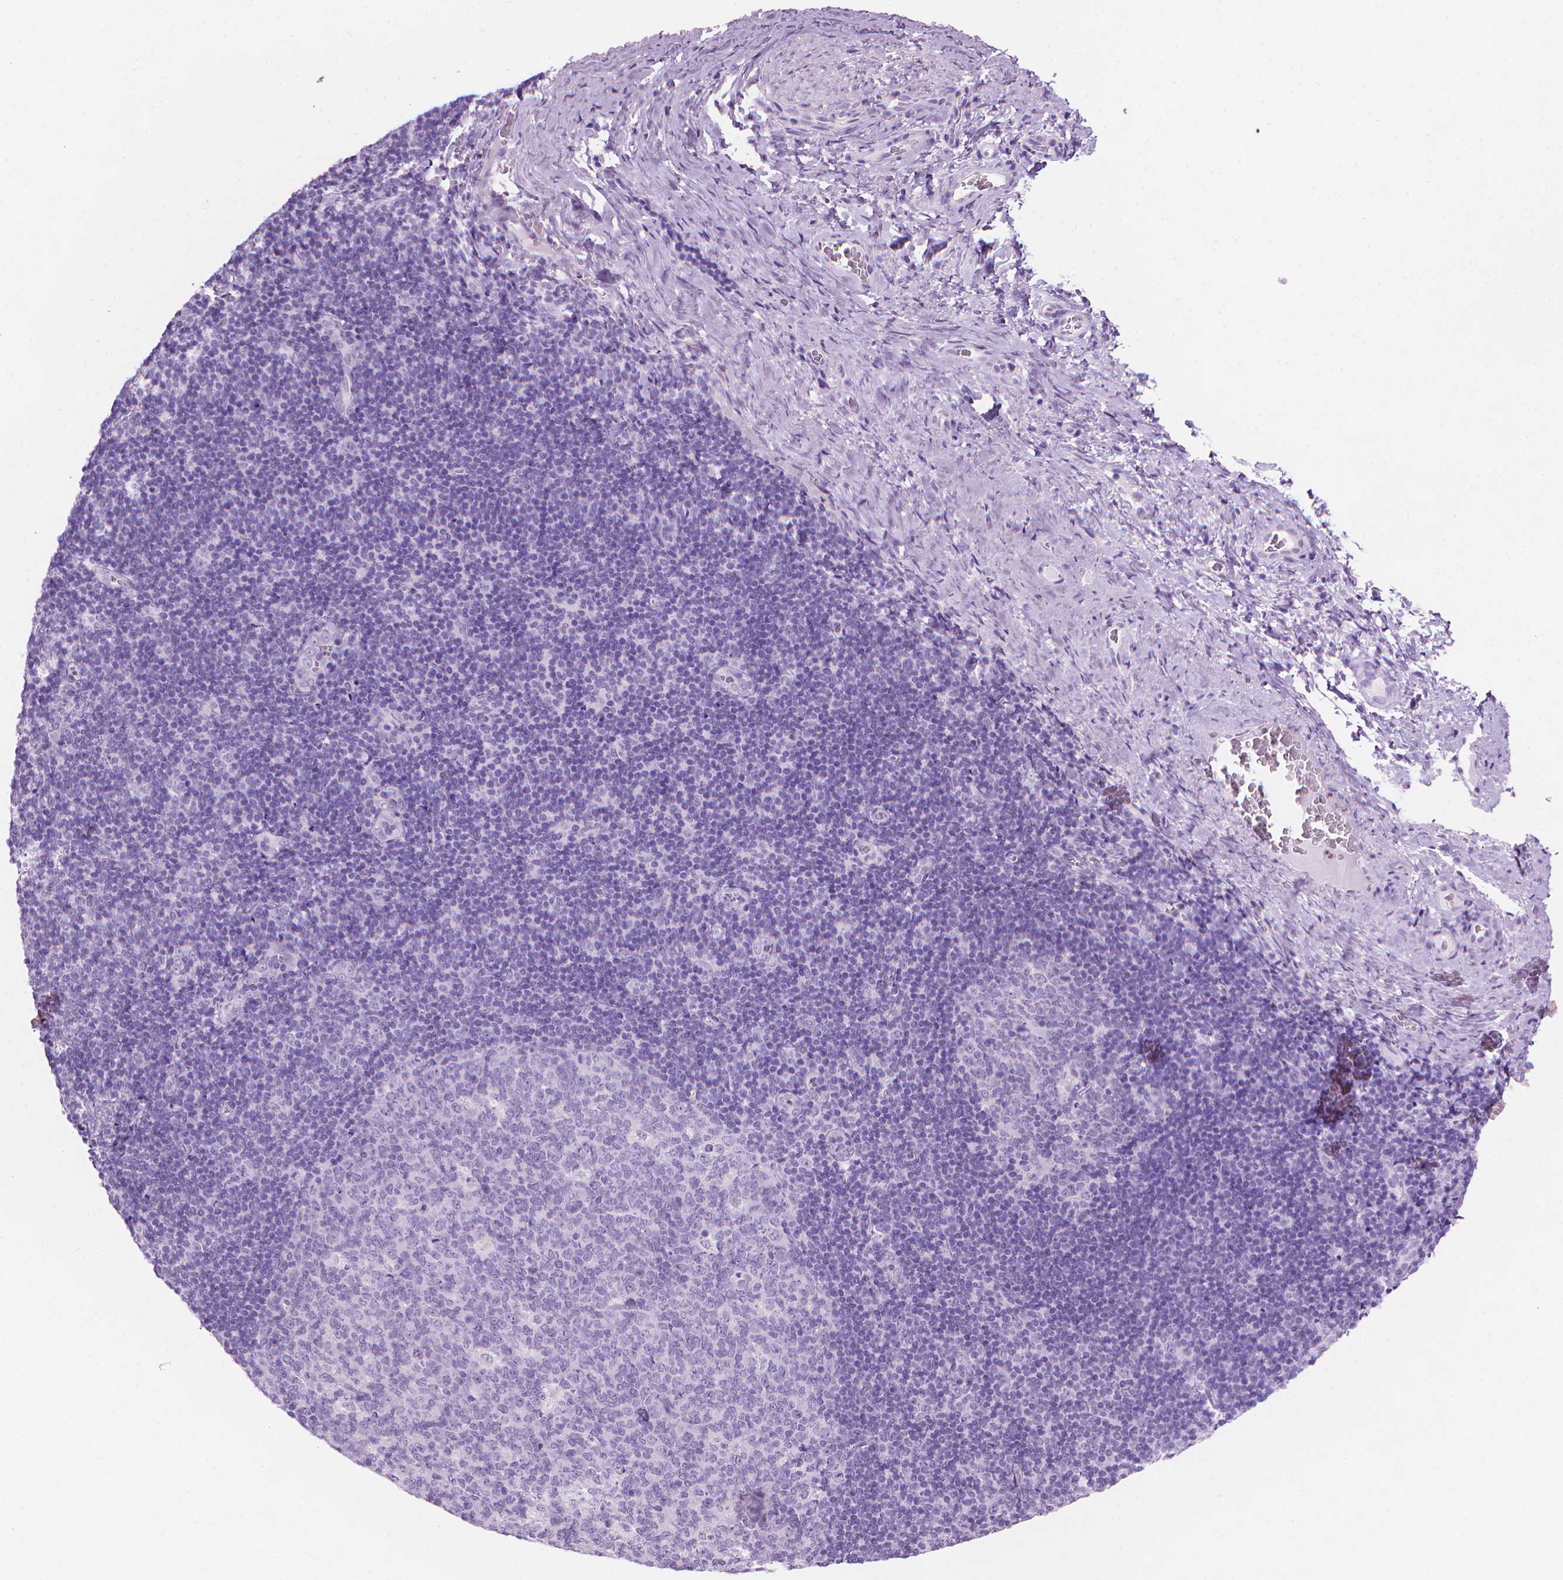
{"staining": {"intensity": "negative", "quantity": "none", "location": "none"}, "tissue": "tonsil", "cell_type": "Germinal center cells", "image_type": "normal", "snomed": [{"axis": "morphology", "description": "Normal tissue, NOS"}, {"axis": "morphology", "description": "Inflammation, NOS"}, {"axis": "topography", "description": "Tonsil"}], "caption": "Histopathology image shows no significant protein staining in germinal center cells of unremarkable tonsil.", "gene": "TTC29", "patient": {"sex": "female", "age": 31}}